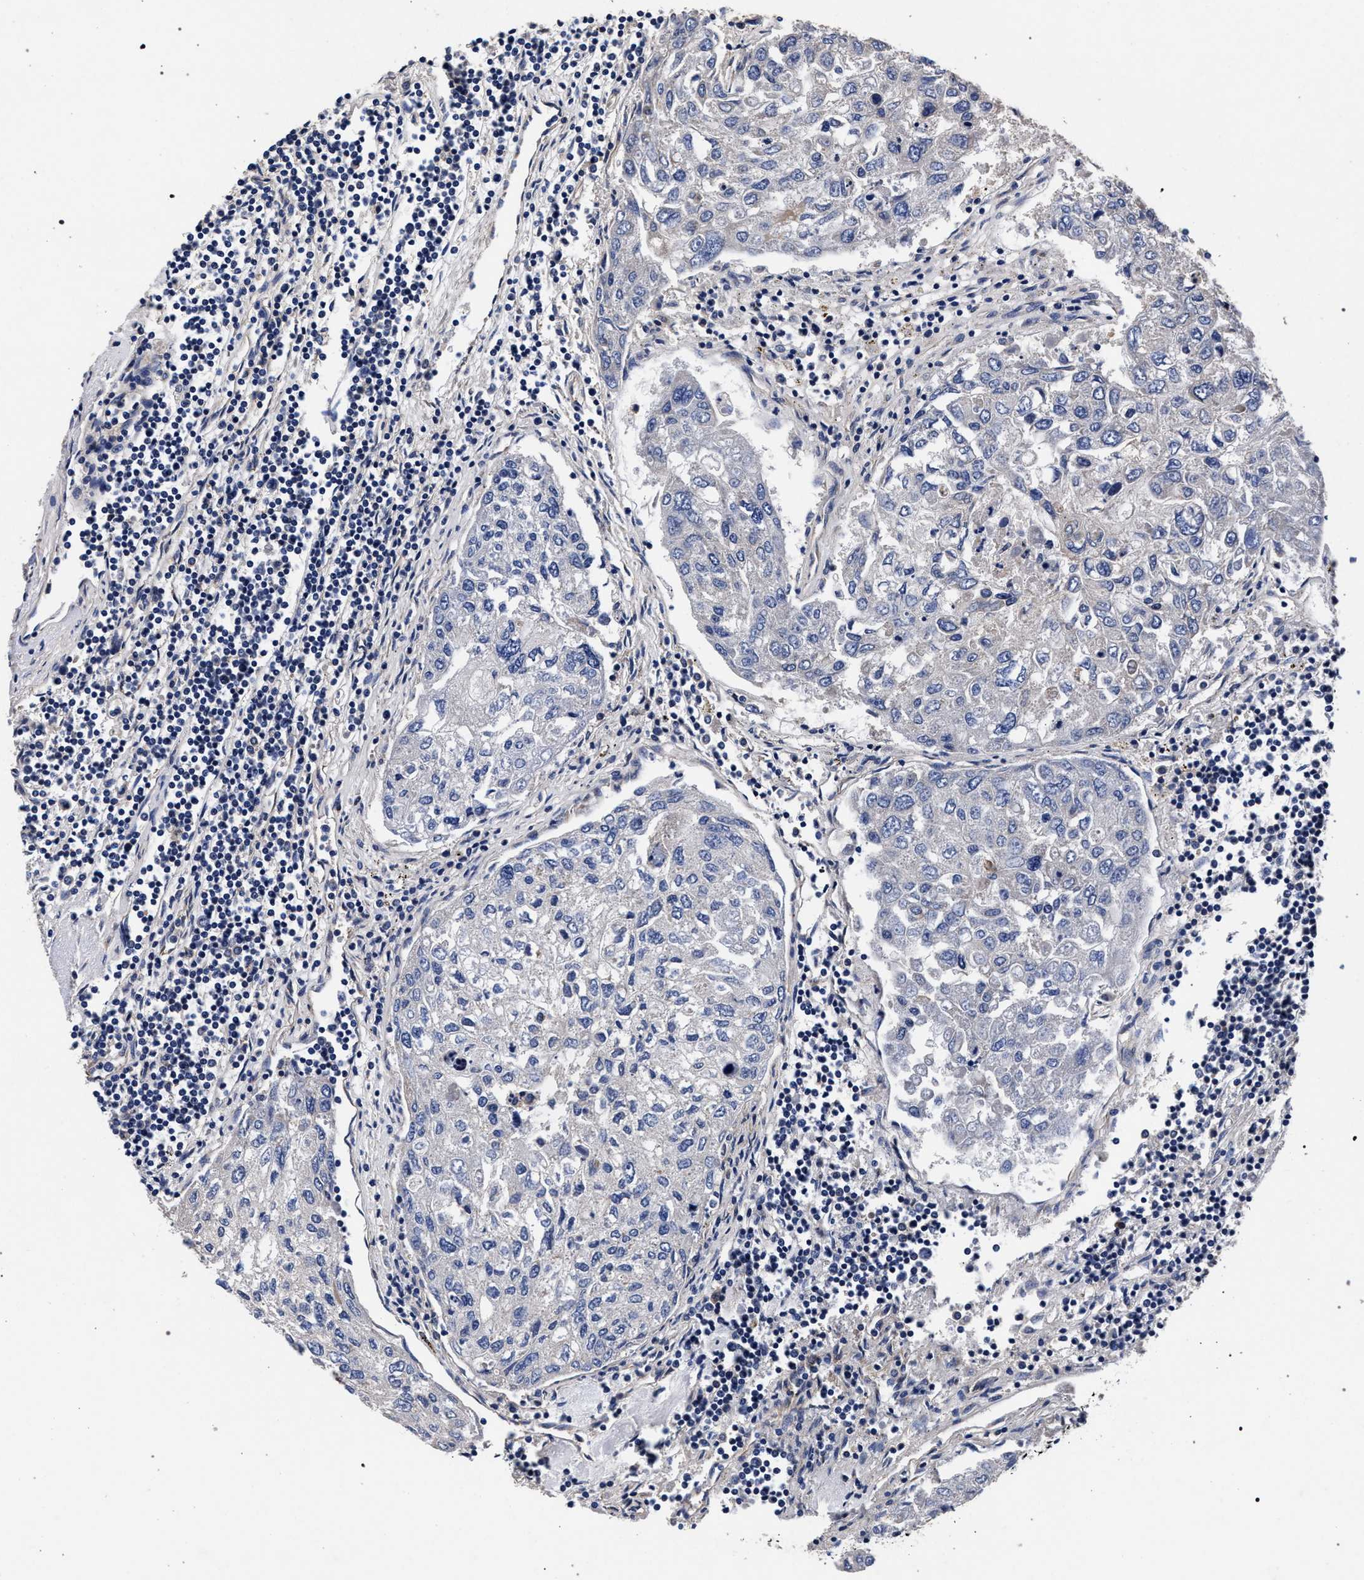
{"staining": {"intensity": "negative", "quantity": "none", "location": "none"}, "tissue": "urothelial cancer", "cell_type": "Tumor cells", "image_type": "cancer", "snomed": [{"axis": "morphology", "description": "Urothelial carcinoma, High grade"}, {"axis": "topography", "description": "Lymph node"}, {"axis": "topography", "description": "Urinary bladder"}], "caption": "Immunohistochemistry image of high-grade urothelial carcinoma stained for a protein (brown), which reveals no positivity in tumor cells.", "gene": "CFAP95", "patient": {"sex": "male", "age": 51}}